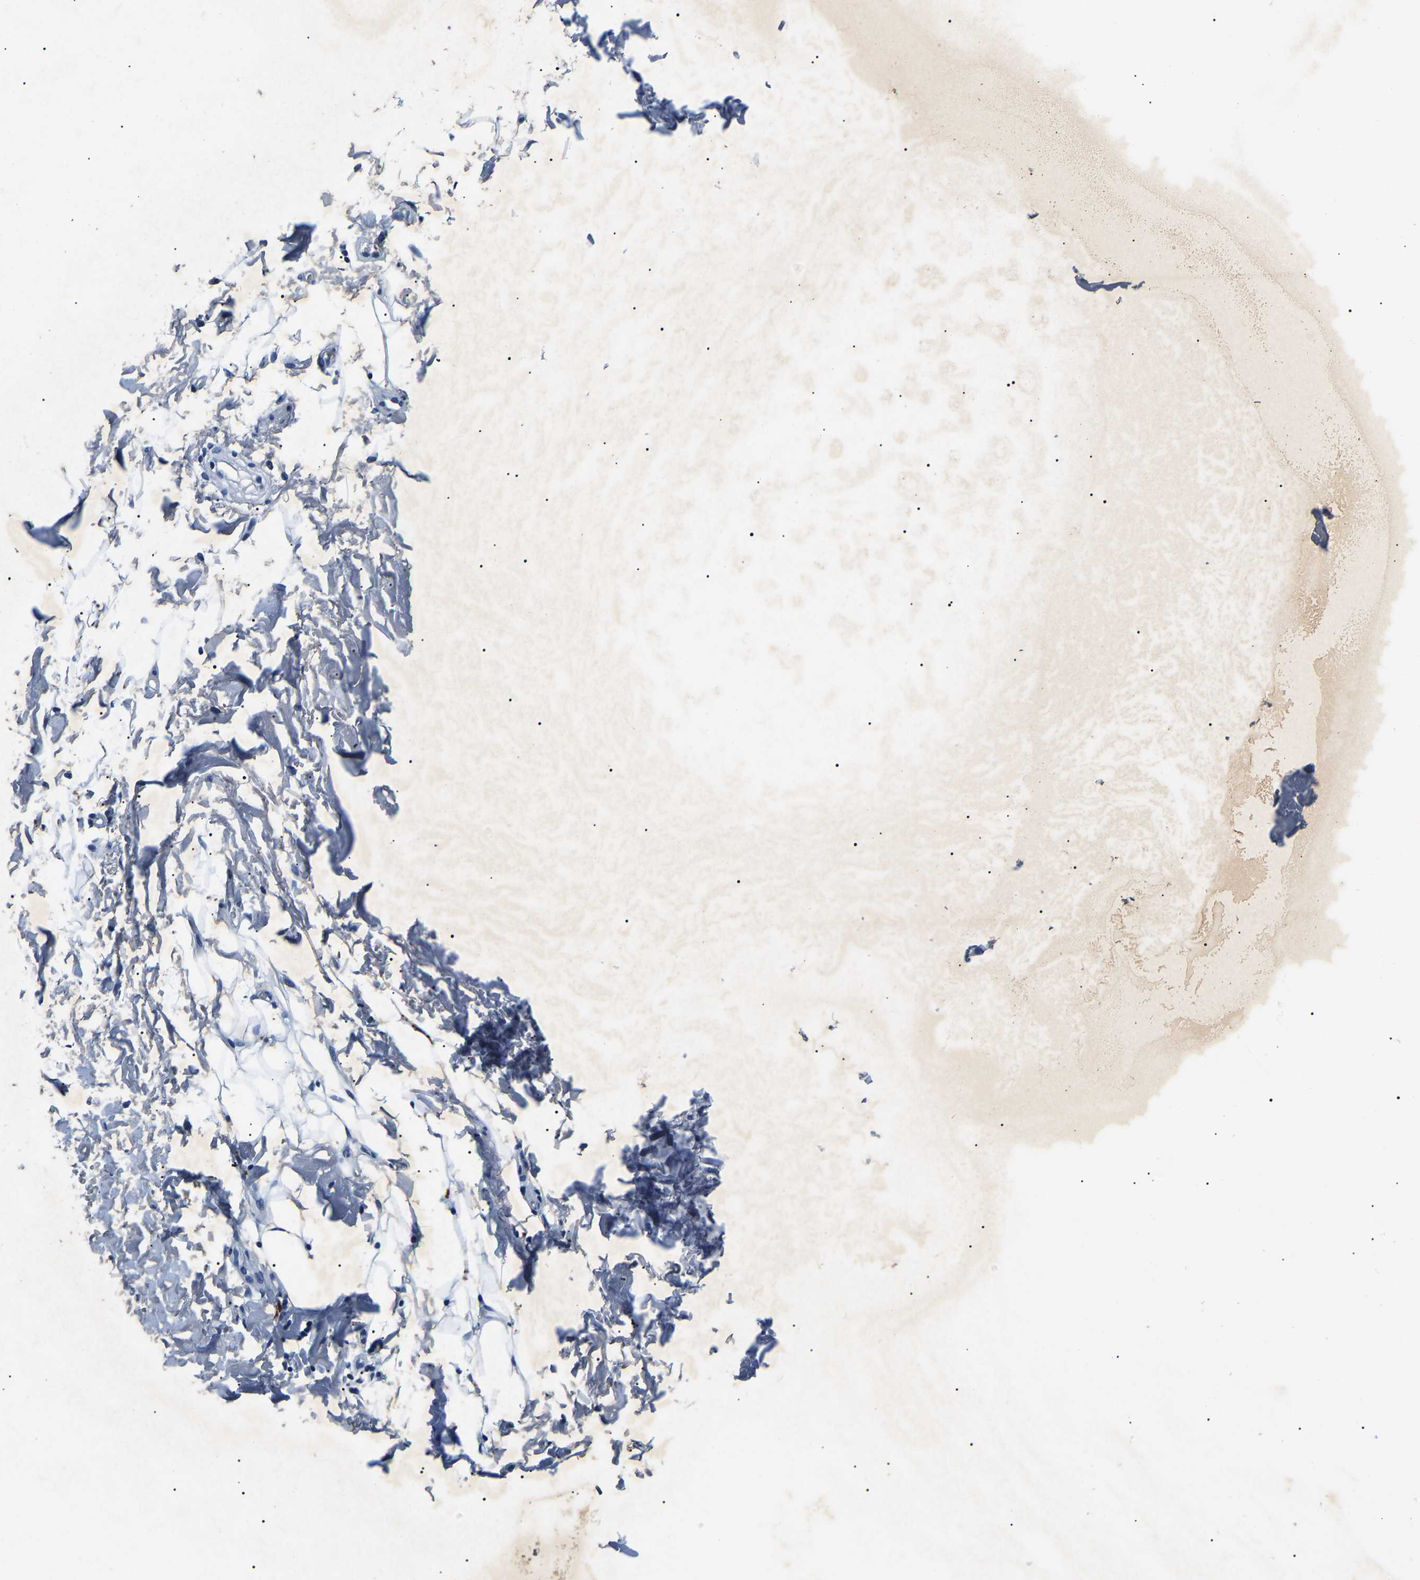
{"staining": {"intensity": "negative", "quantity": "none", "location": "none"}, "tissue": "adipose tissue", "cell_type": "Adipocytes", "image_type": "normal", "snomed": [{"axis": "morphology", "description": "Normal tissue, NOS"}, {"axis": "topography", "description": "Cartilage tissue"}, {"axis": "topography", "description": "Bronchus"}], "caption": "IHC micrograph of unremarkable human adipose tissue stained for a protein (brown), which displays no positivity in adipocytes. (Immunohistochemistry, brightfield microscopy, high magnification).", "gene": "KLK15", "patient": {"sex": "female", "age": 73}}